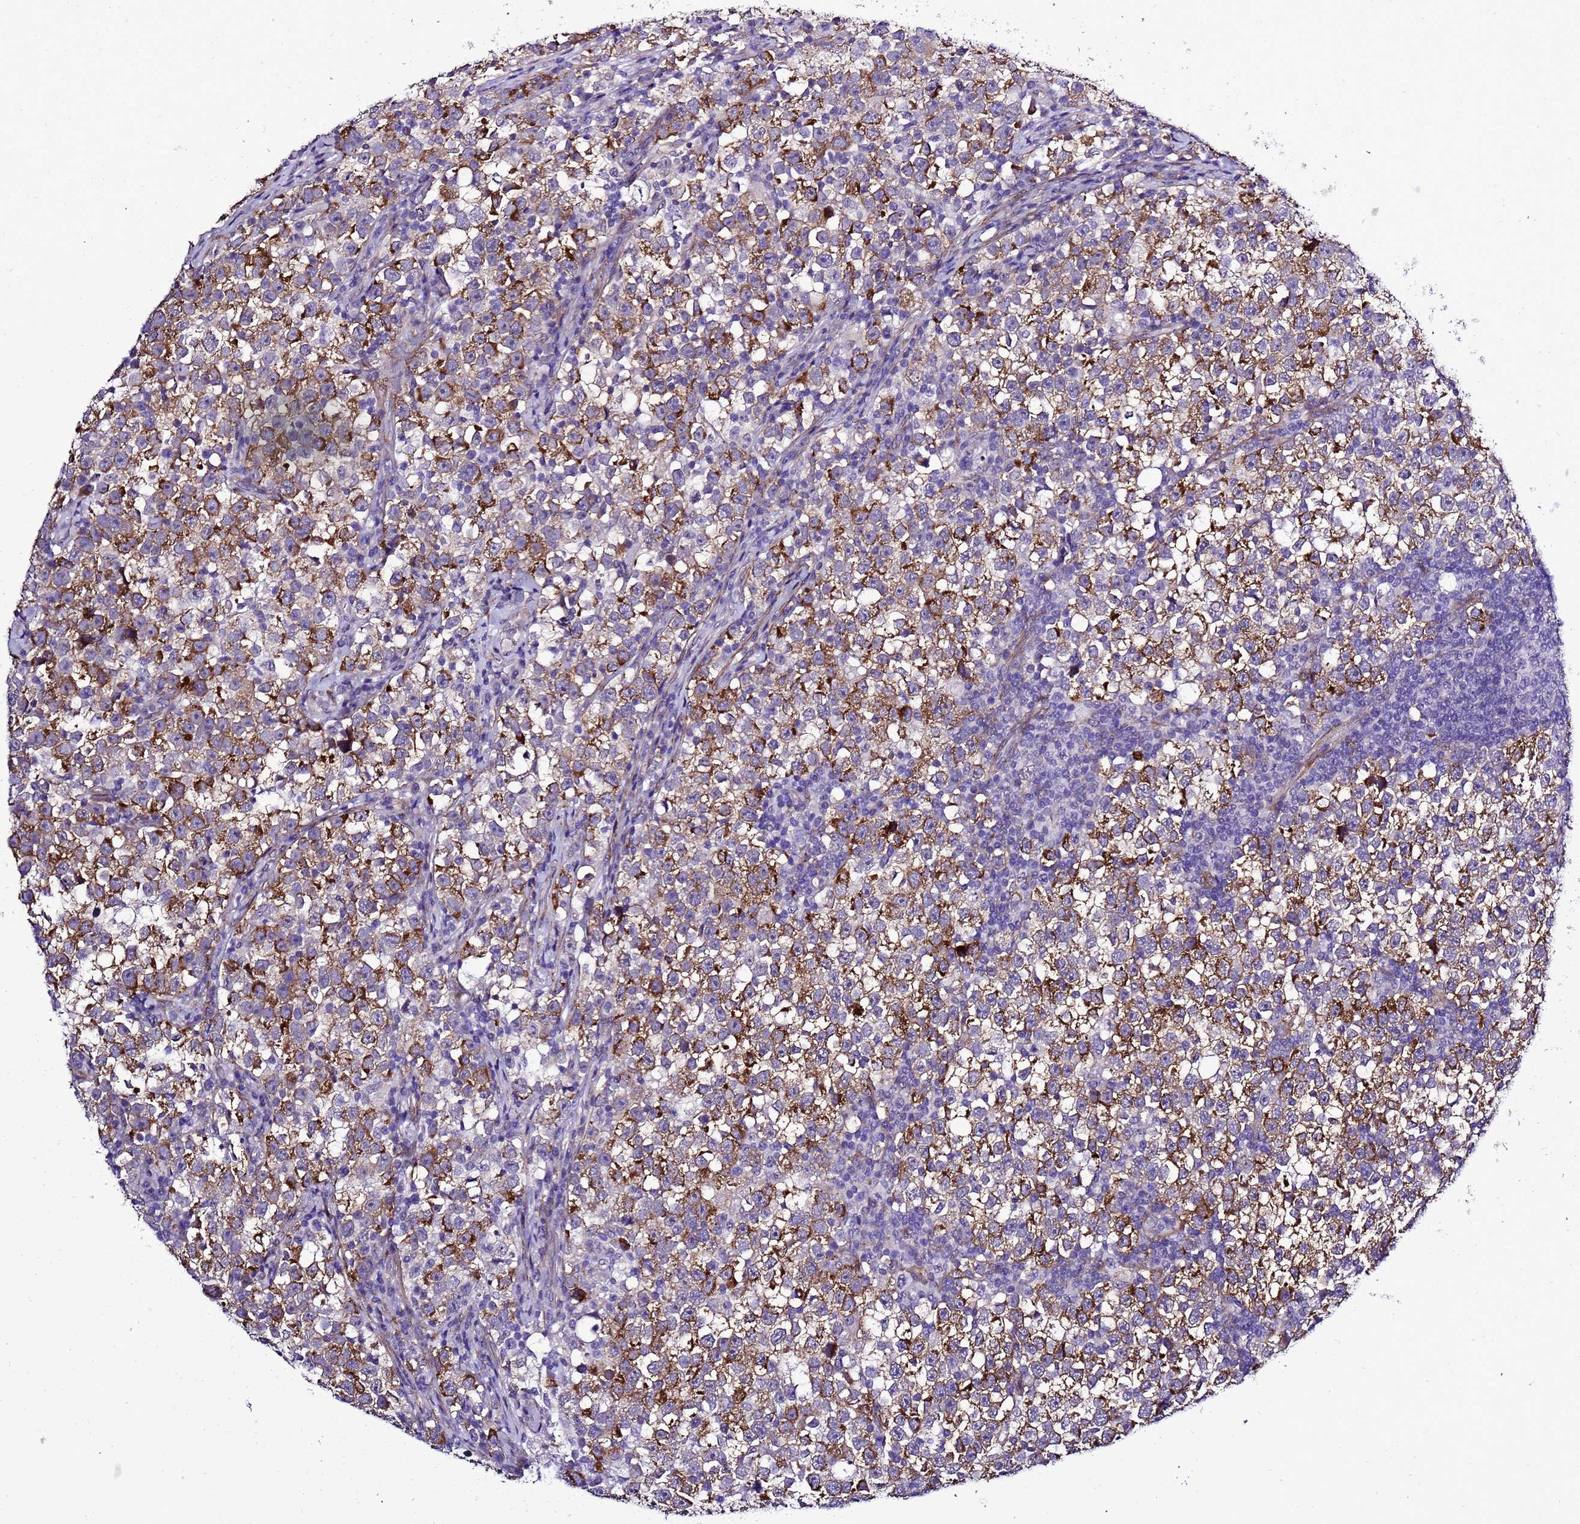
{"staining": {"intensity": "moderate", "quantity": "25%-75%", "location": "cytoplasmic/membranous"}, "tissue": "testis cancer", "cell_type": "Tumor cells", "image_type": "cancer", "snomed": [{"axis": "morphology", "description": "Normal tissue, NOS"}, {"axis": "morphology", "description": "Seminoma, NOS"}, {"axis": "topography", "description": "Testis"}], "caption": "Approximately 25%-75% of tumor cells in testis cancer display moderate cytoplasmic/membranous protein positivity as visualized by brown immunohistochemical staining.", "gene": "GZF1", "patient": {"sex": "male", "age": 43}}